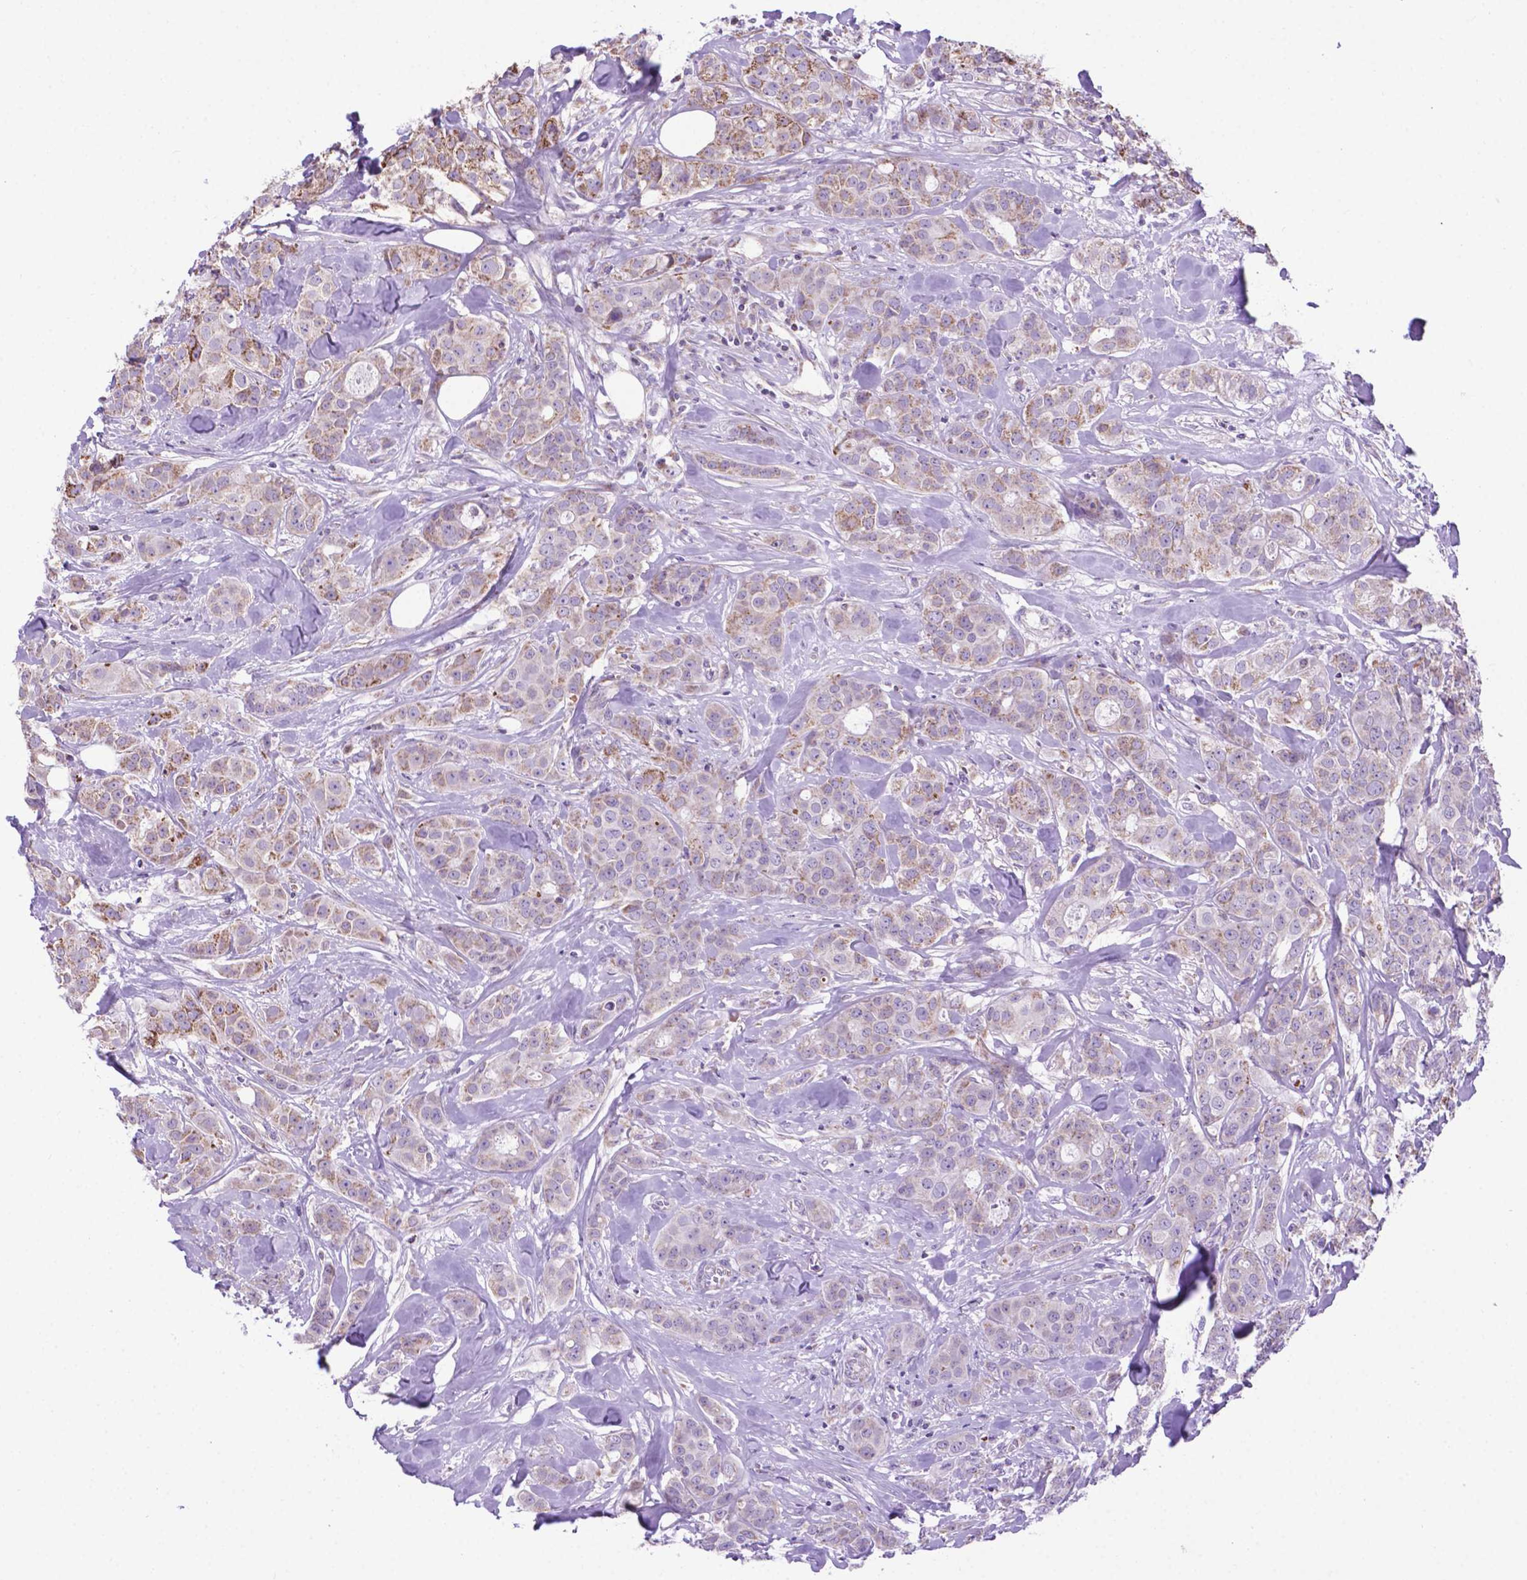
{"staining": {"intensity": "weak", "quantity": "25%-75%", "location": "cytoplasmic/membranous"}, "tissue": "breast cancer", "cell_type": "Tumor cells", "image_type": "cancer", "snomed": [{"axis": "morphology", "description": "Duct carcinoma"}, {"axis": "topography", "description": "Breast"}], "caption": "Immunohistochemistry (IHC) image of breast cancer stained for a protein (brown), which shows low levels of weak cytoplasmic/membranous positivity in about 25%-75% of tumor cells.", "gene": "POU3F3", "patient": {"sex": "female", "age": 43}}